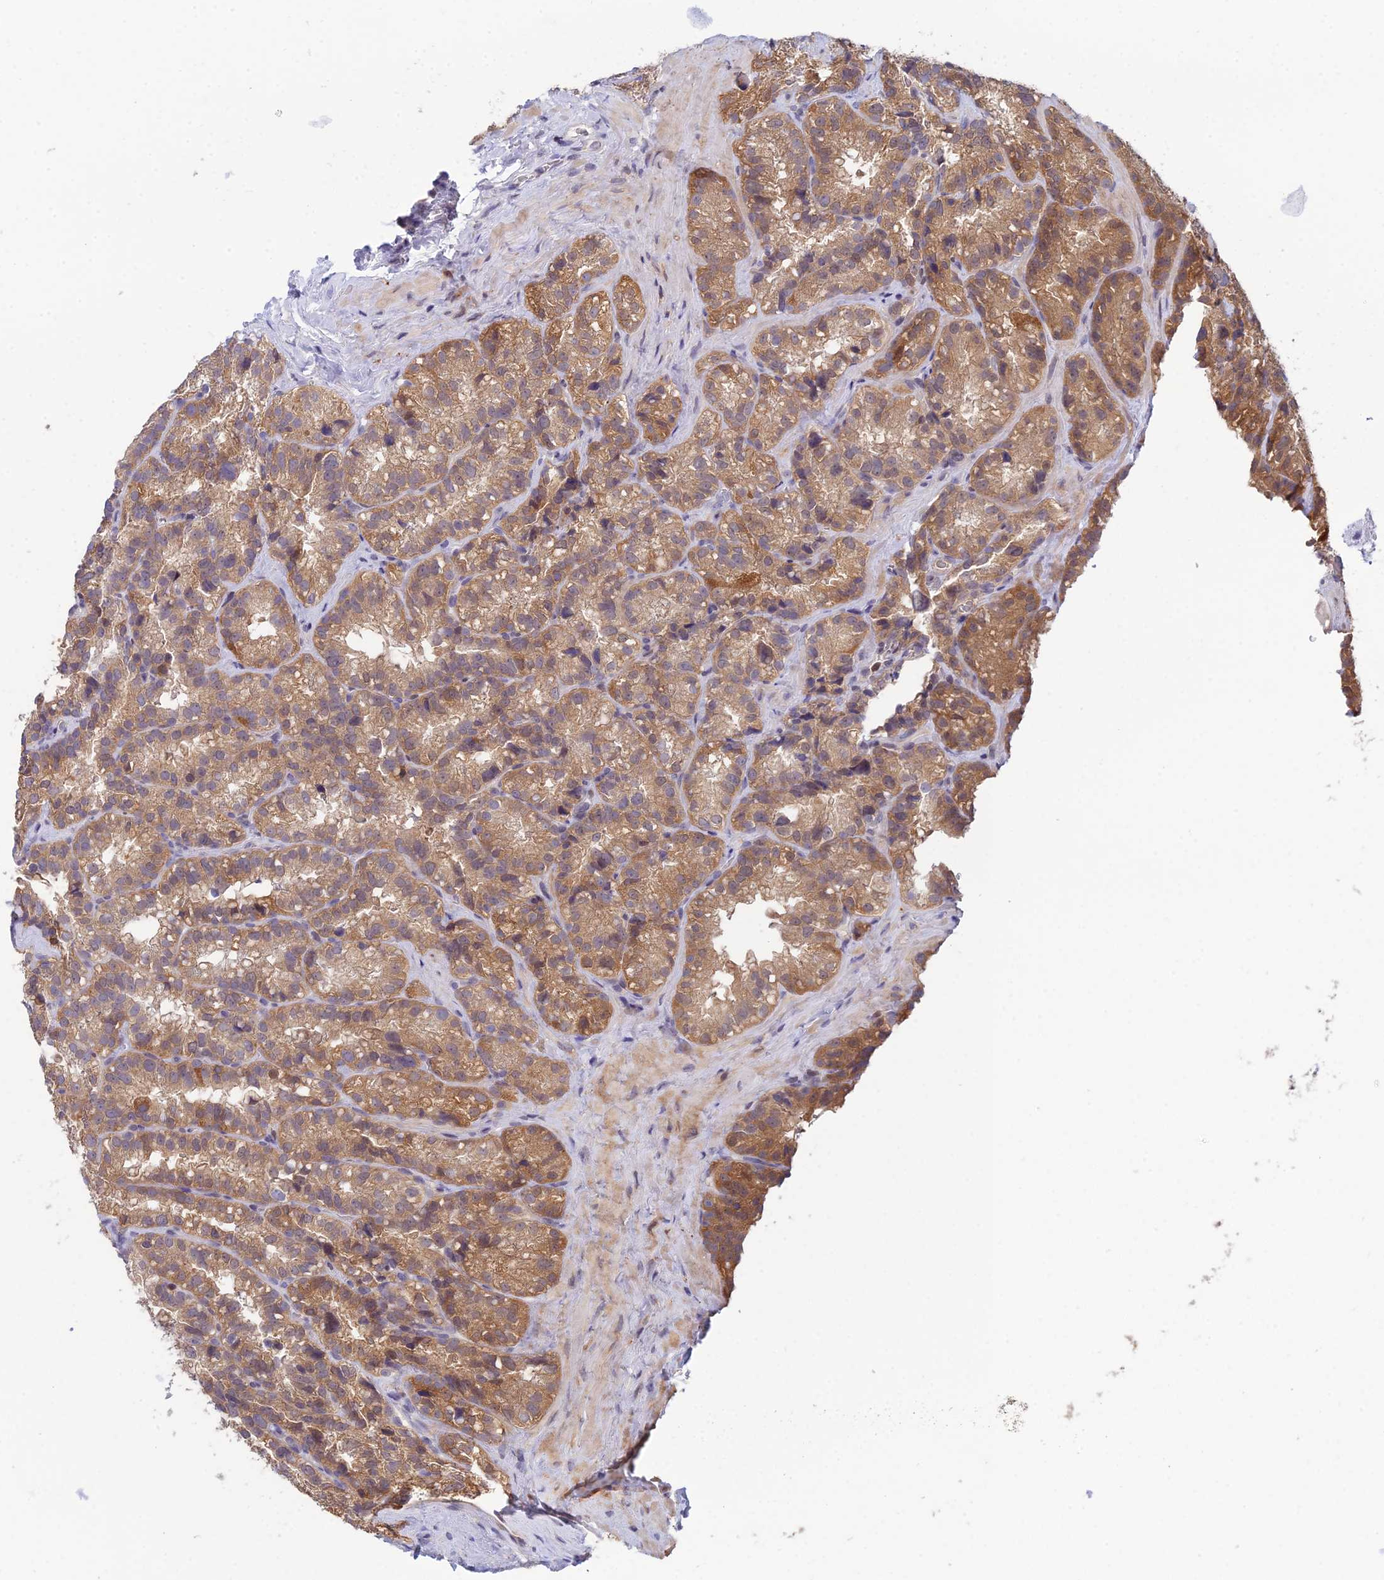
{"staining": {"intensity": "moderate", "quantity": ">75%", "location": "cytoplasmic/membranous"}, "tissue": "seminal vesicle", "cell_type": "Glandular cells", "image_type": "normal", "snomed": [{"axis": "morphology", "description": "Normal tissue, NOS"}, {"axis": "topography", "description": "Seminal veicle"}], "caption": "Brown immunohistochemical staining in benign human seminal vesicle shows moderate cytoplasmic/membranous staining in about >75% of glandular cells.", "gene": "ELOA2", "patient": {"sex": "male", "age": 58}}